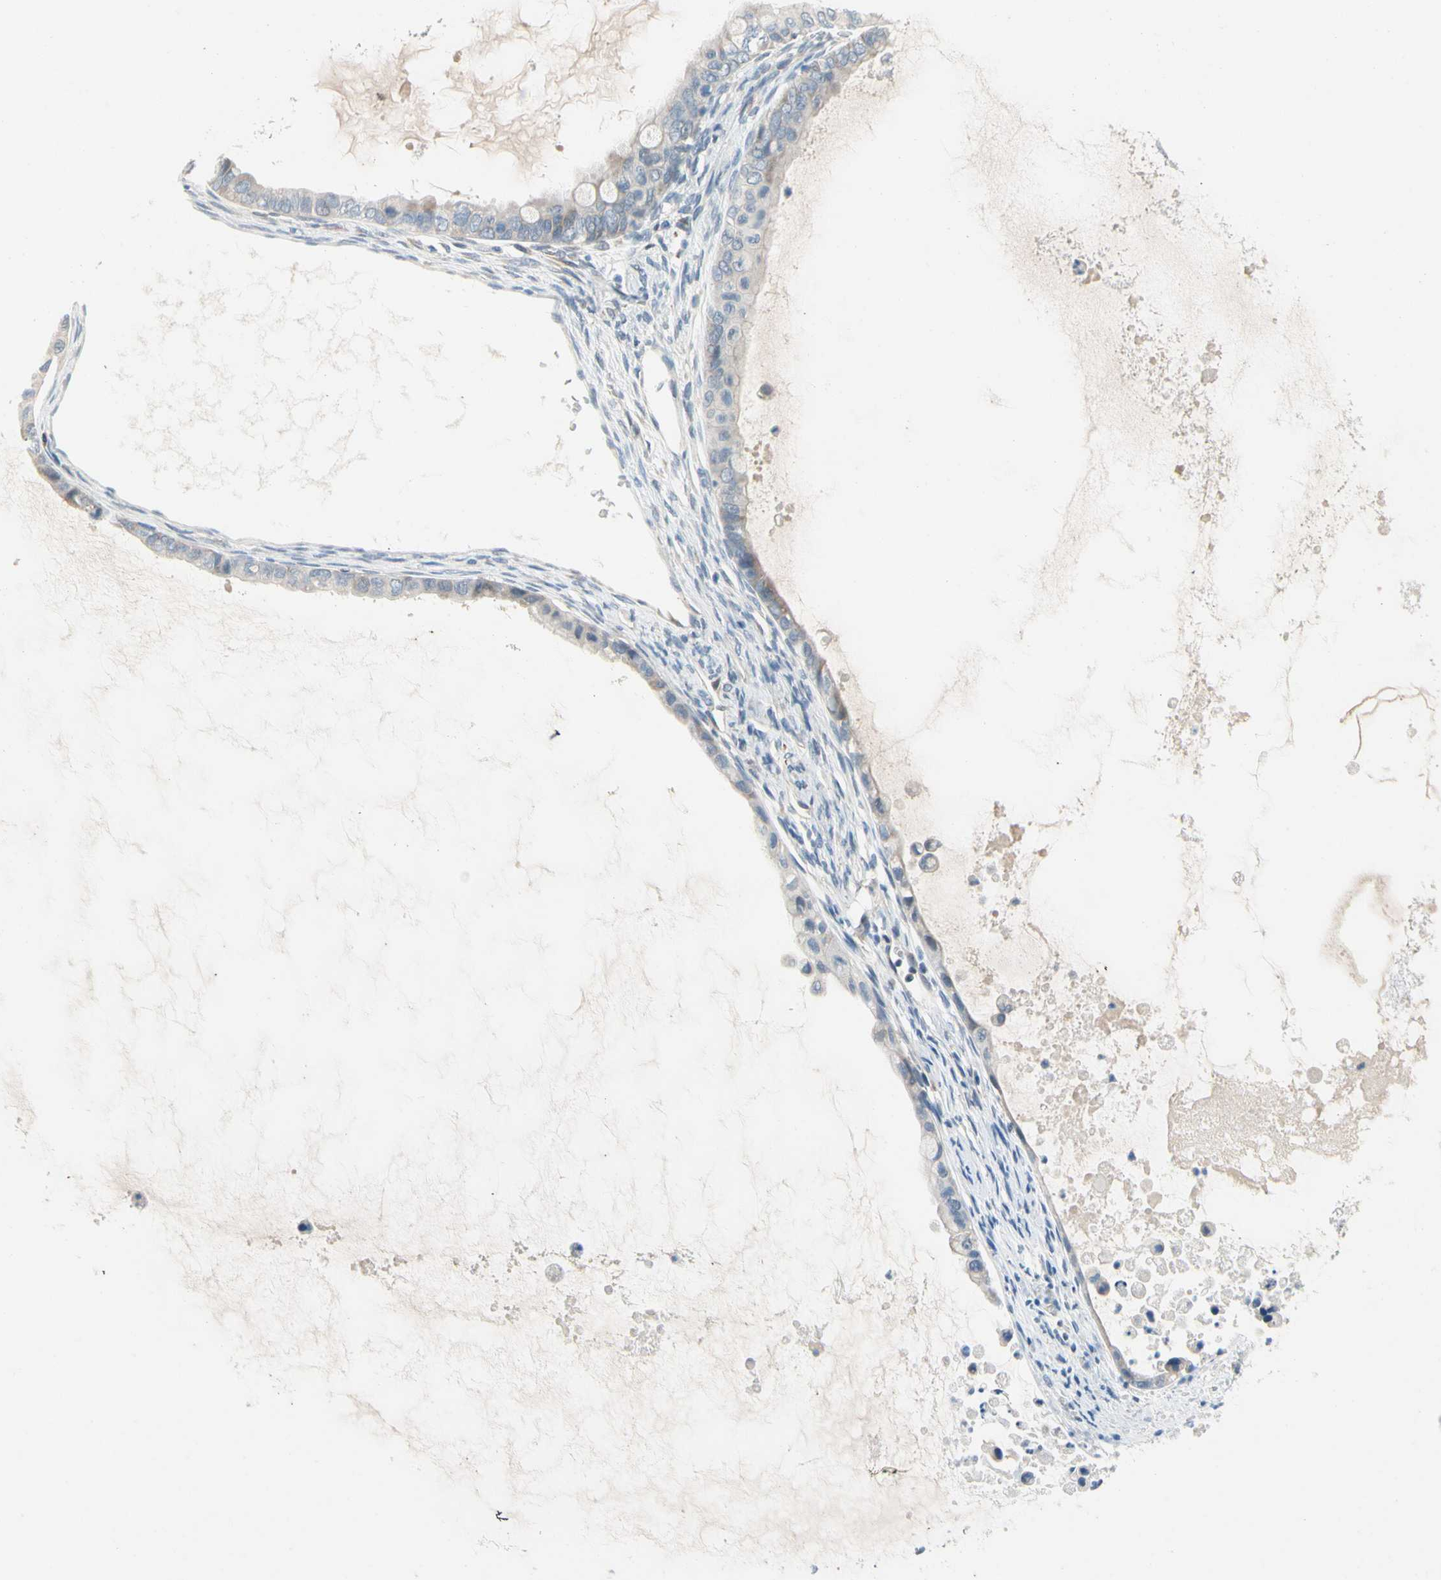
{"staining": {"intensity": "negative", "quantity": "none", "location": "none"}, "tissue": "ovarian cancer", "cell_type": "Tumor cells", "image_type": "cancer", "snomed": [{"axis": "morphology", "description": "Cystadenocarcinoma, mucinous, NOS"}, {"axis": "topography", "description": "Ovary"}], "caption": "An IHC image of mucinous cystadenocarcinoma (ovarian) is shown. There is no staining in tumor cells of mucinous cystadenocarcinoma (ovarian).", "gene": "SLC27A6", "patient": {"sex": "female", "age": 80}}